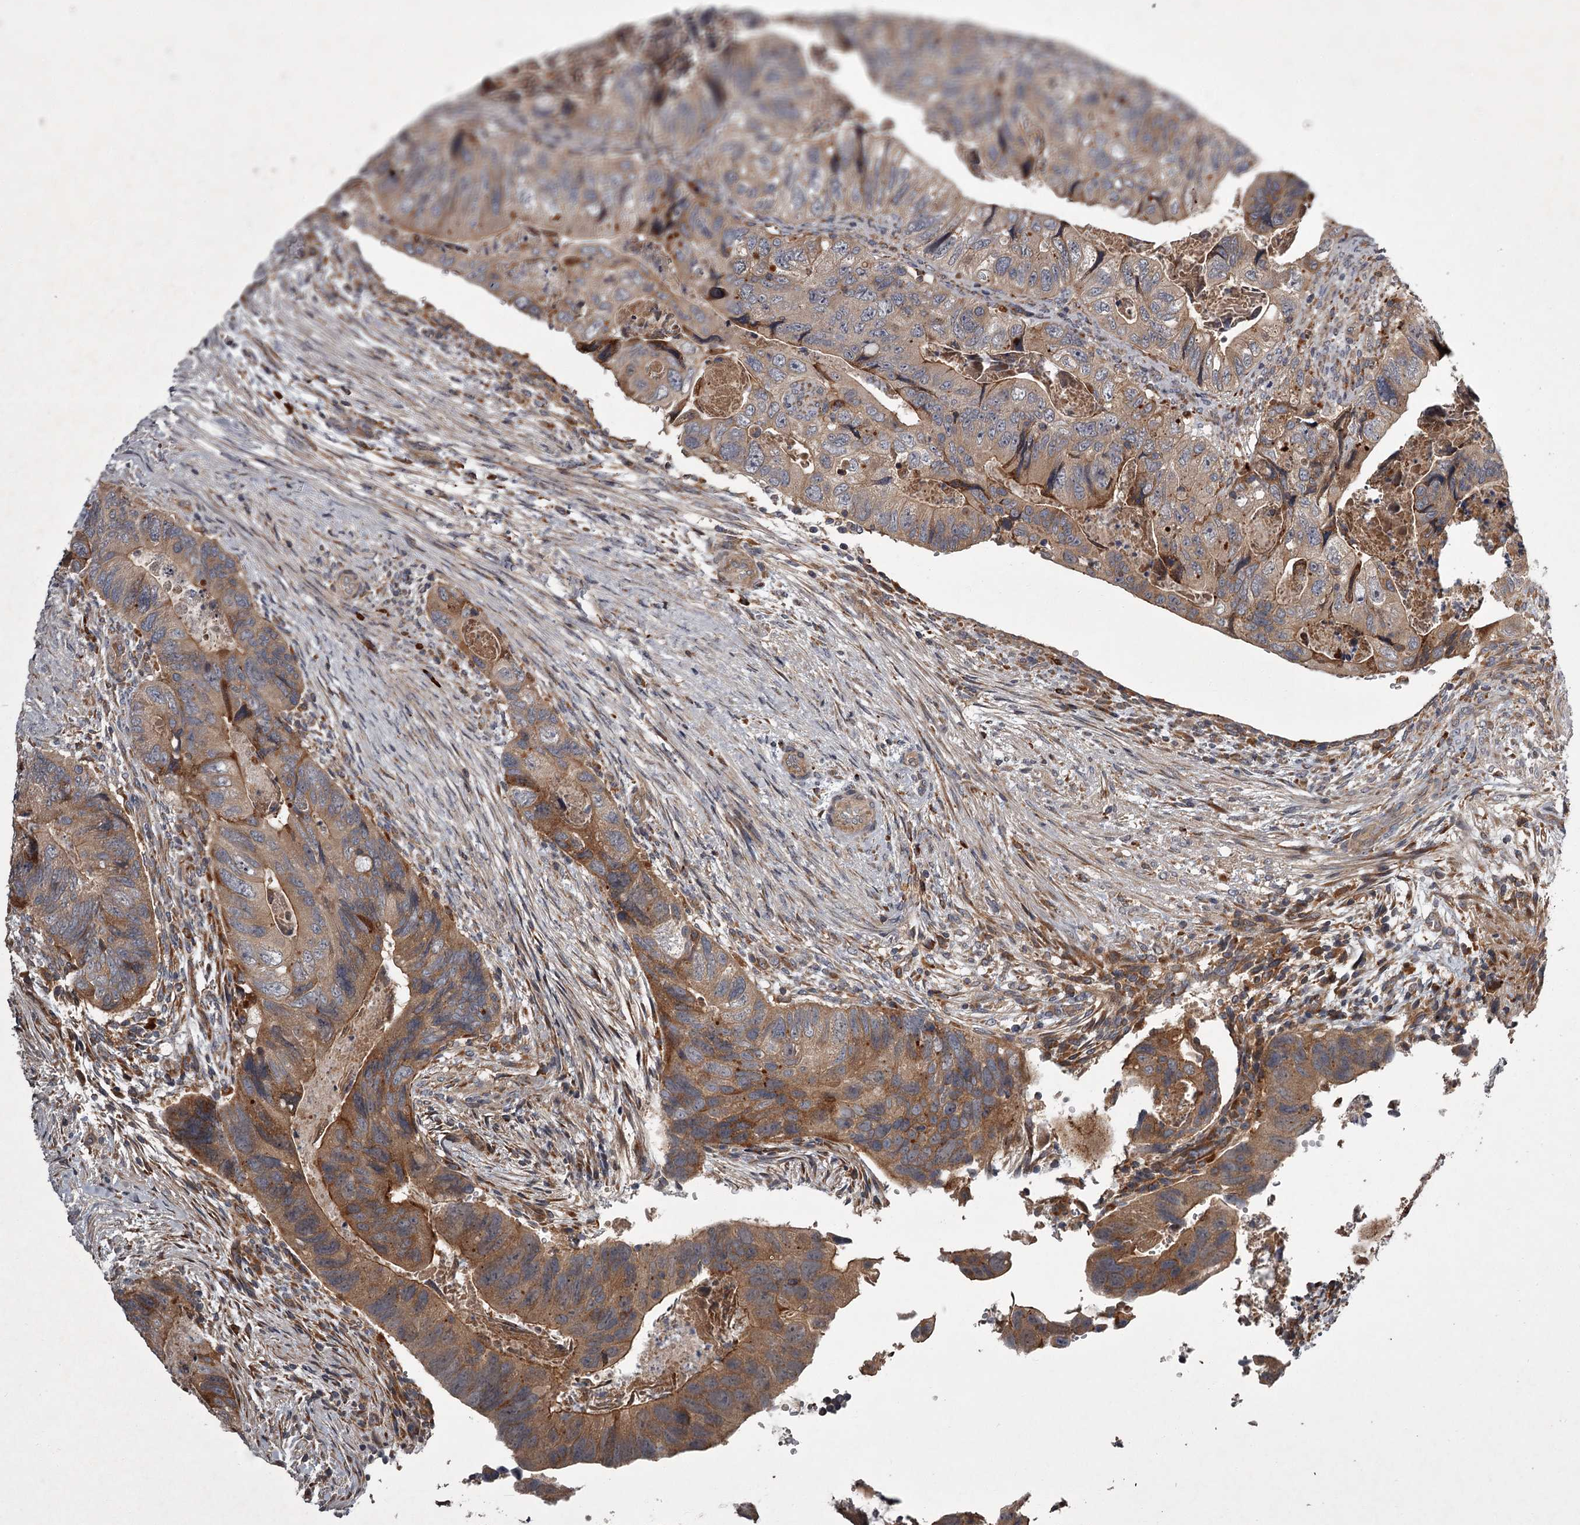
{"staining": {"intensity": "moderate", "quantity": ">75%", "location": "cytoplasmic/membranous"}, "tissue": "colorectal cancer", "cell_type": "Tumor cells", "image_type": "cancer", "snomed": [{"axis": "morphology", "description": "Adenocarcinoma, NOS"}, {"axis": "topography", "description": "Rectum"}], "caption": "IHC (DAB) staining of human adenocarcinoma (colorectal) demonstrates moderate cytoplasmic/membranous protein staining in approximately >75% of tumor cells.", "gene": "UNC93B1", "patient": {"sex": "male", "age": 63}}